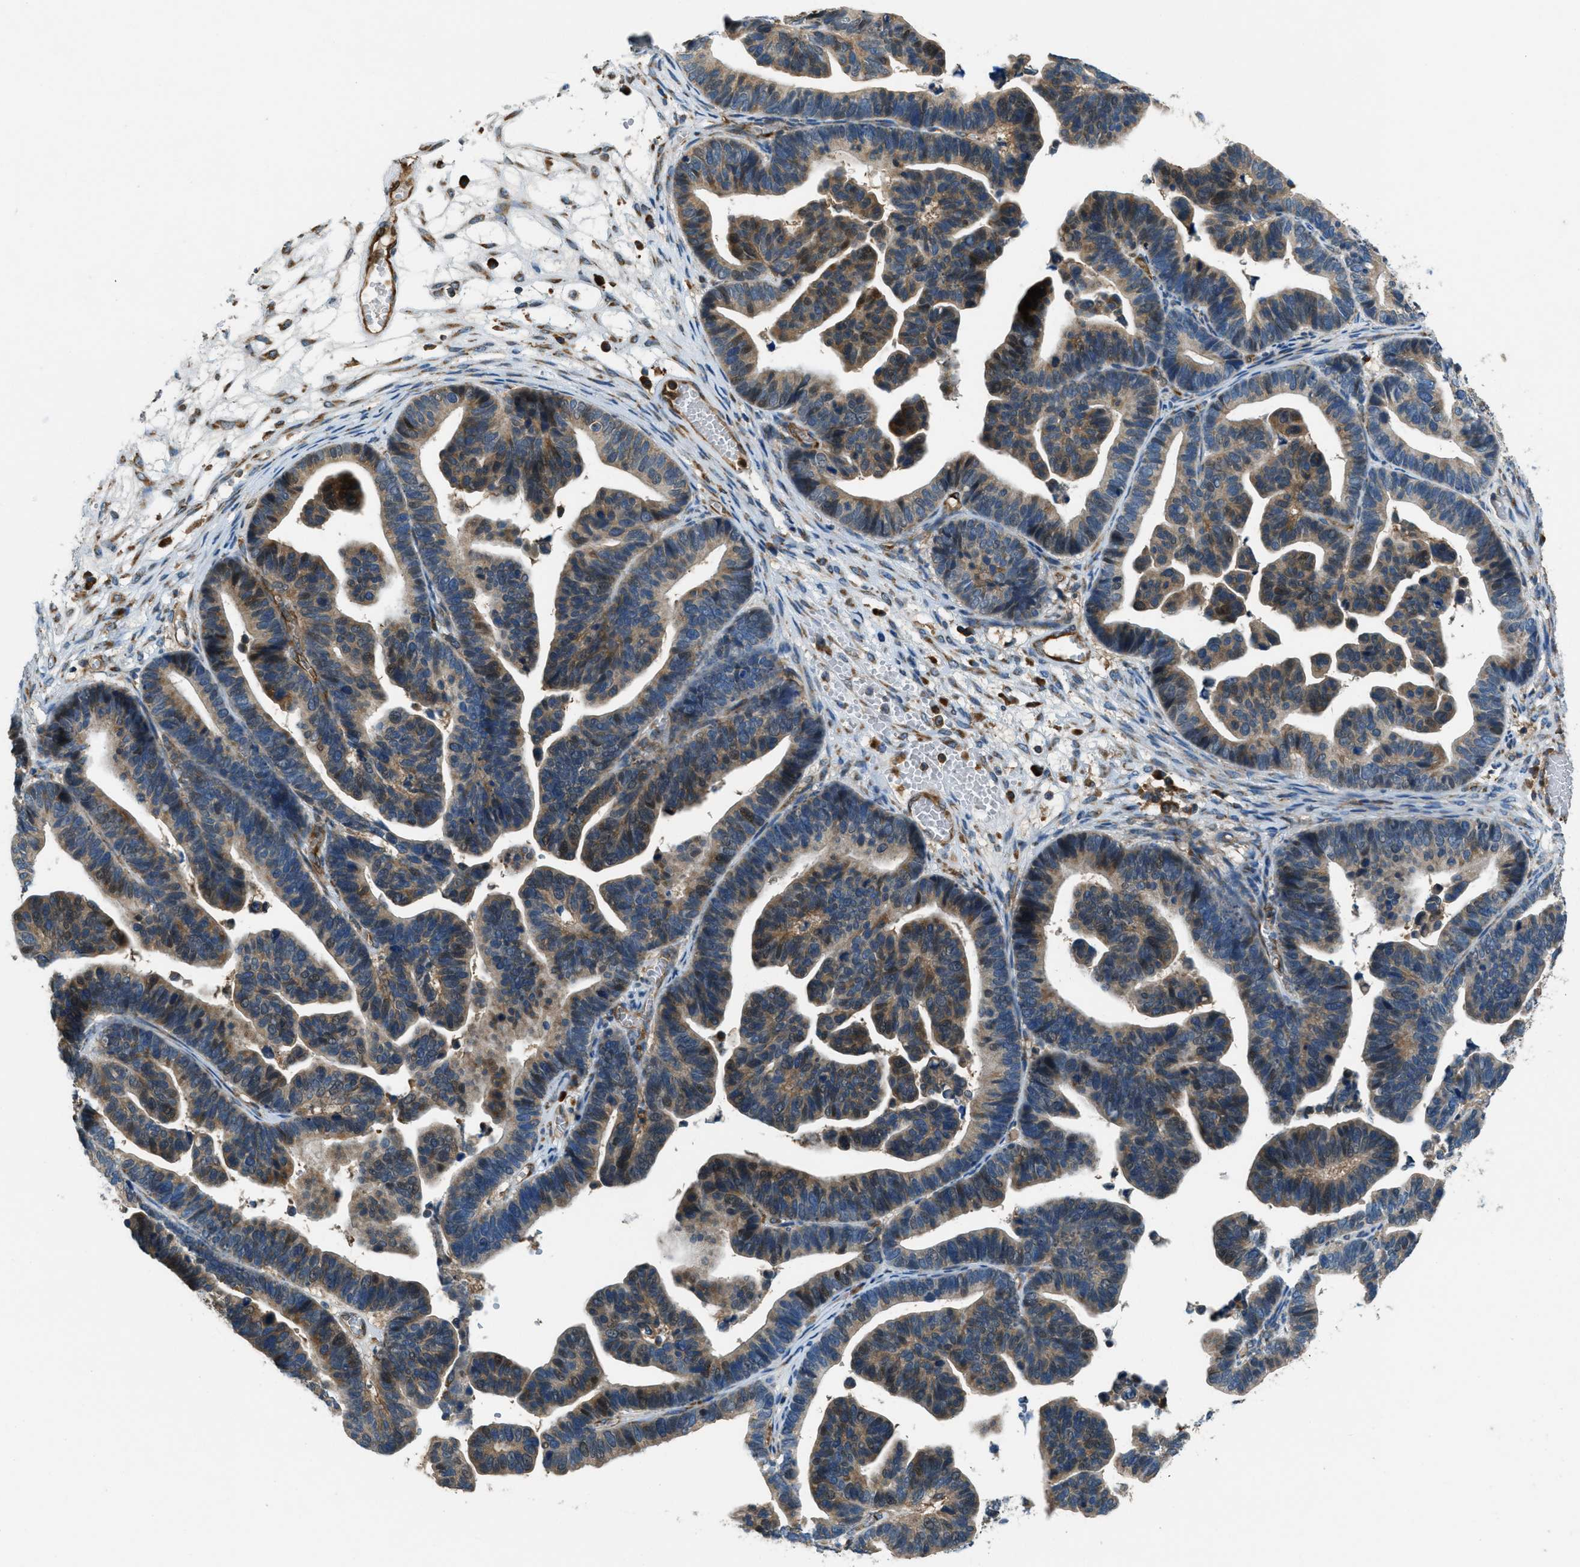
{"staining": {"intensity": "moderate", "quantity": ">75%", "location": "cytoplasmic/membranous"}, "tissue": "ovarian cancer", "cell_type": "Tumor cells", "image_type": "cancer", "snomed": [{"axis": "morphology", "description": "Cystadenocarcinoma, serous, NOS"}, {"axis": "topography", "description": "Ovary"}], "caption": "Tumor cells reveal medium levels of moderate cytoplasmic/membranous positivity in about >75% of cells in human ovarian serous cystadenocarcinoma. (DAB (3,3'-diaminobenzidine) IHC with brightfield microscopy, high magnification).", "gene": "GIMAP8", "patient": {"sex": "female", "age": 56}}